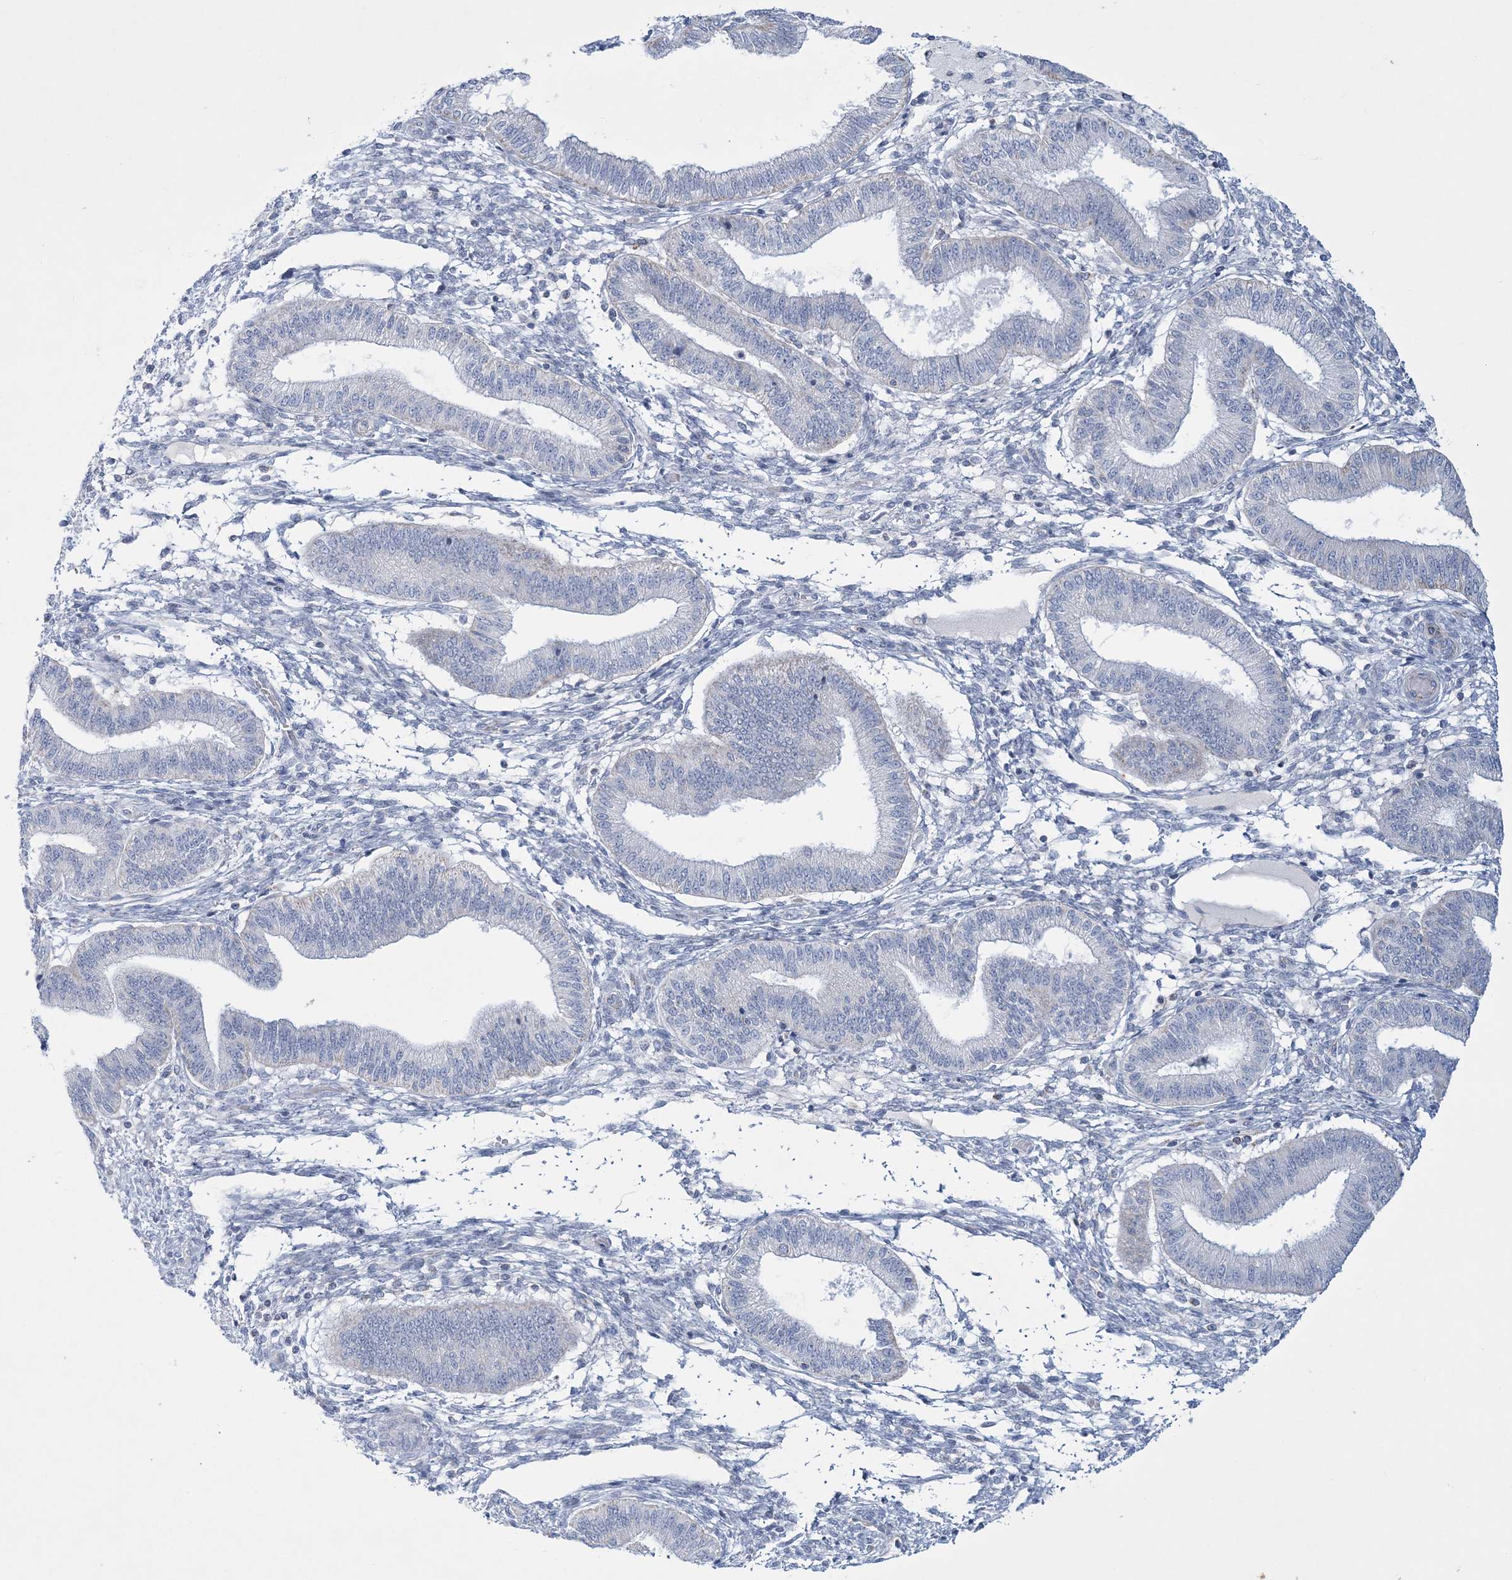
{"staining": {"intensity": "negative", "quantity": "none", "location": "none"}, "tissue": "endometrium", "cell_type": "Cells in endometrial stroma", "image_type": "normal", "snomed": [{"axis": "morphology", "description": "Normal tissue, NOS"}, {"axis": "topography", "description": "Endometrium"}], "caption": "A micrograph of endometrium stained for a protein reveals no brown staining in cells in endometrial stroma.", "gene": "TBC1D7", "patient": {"sex": "female", "age": 39}}